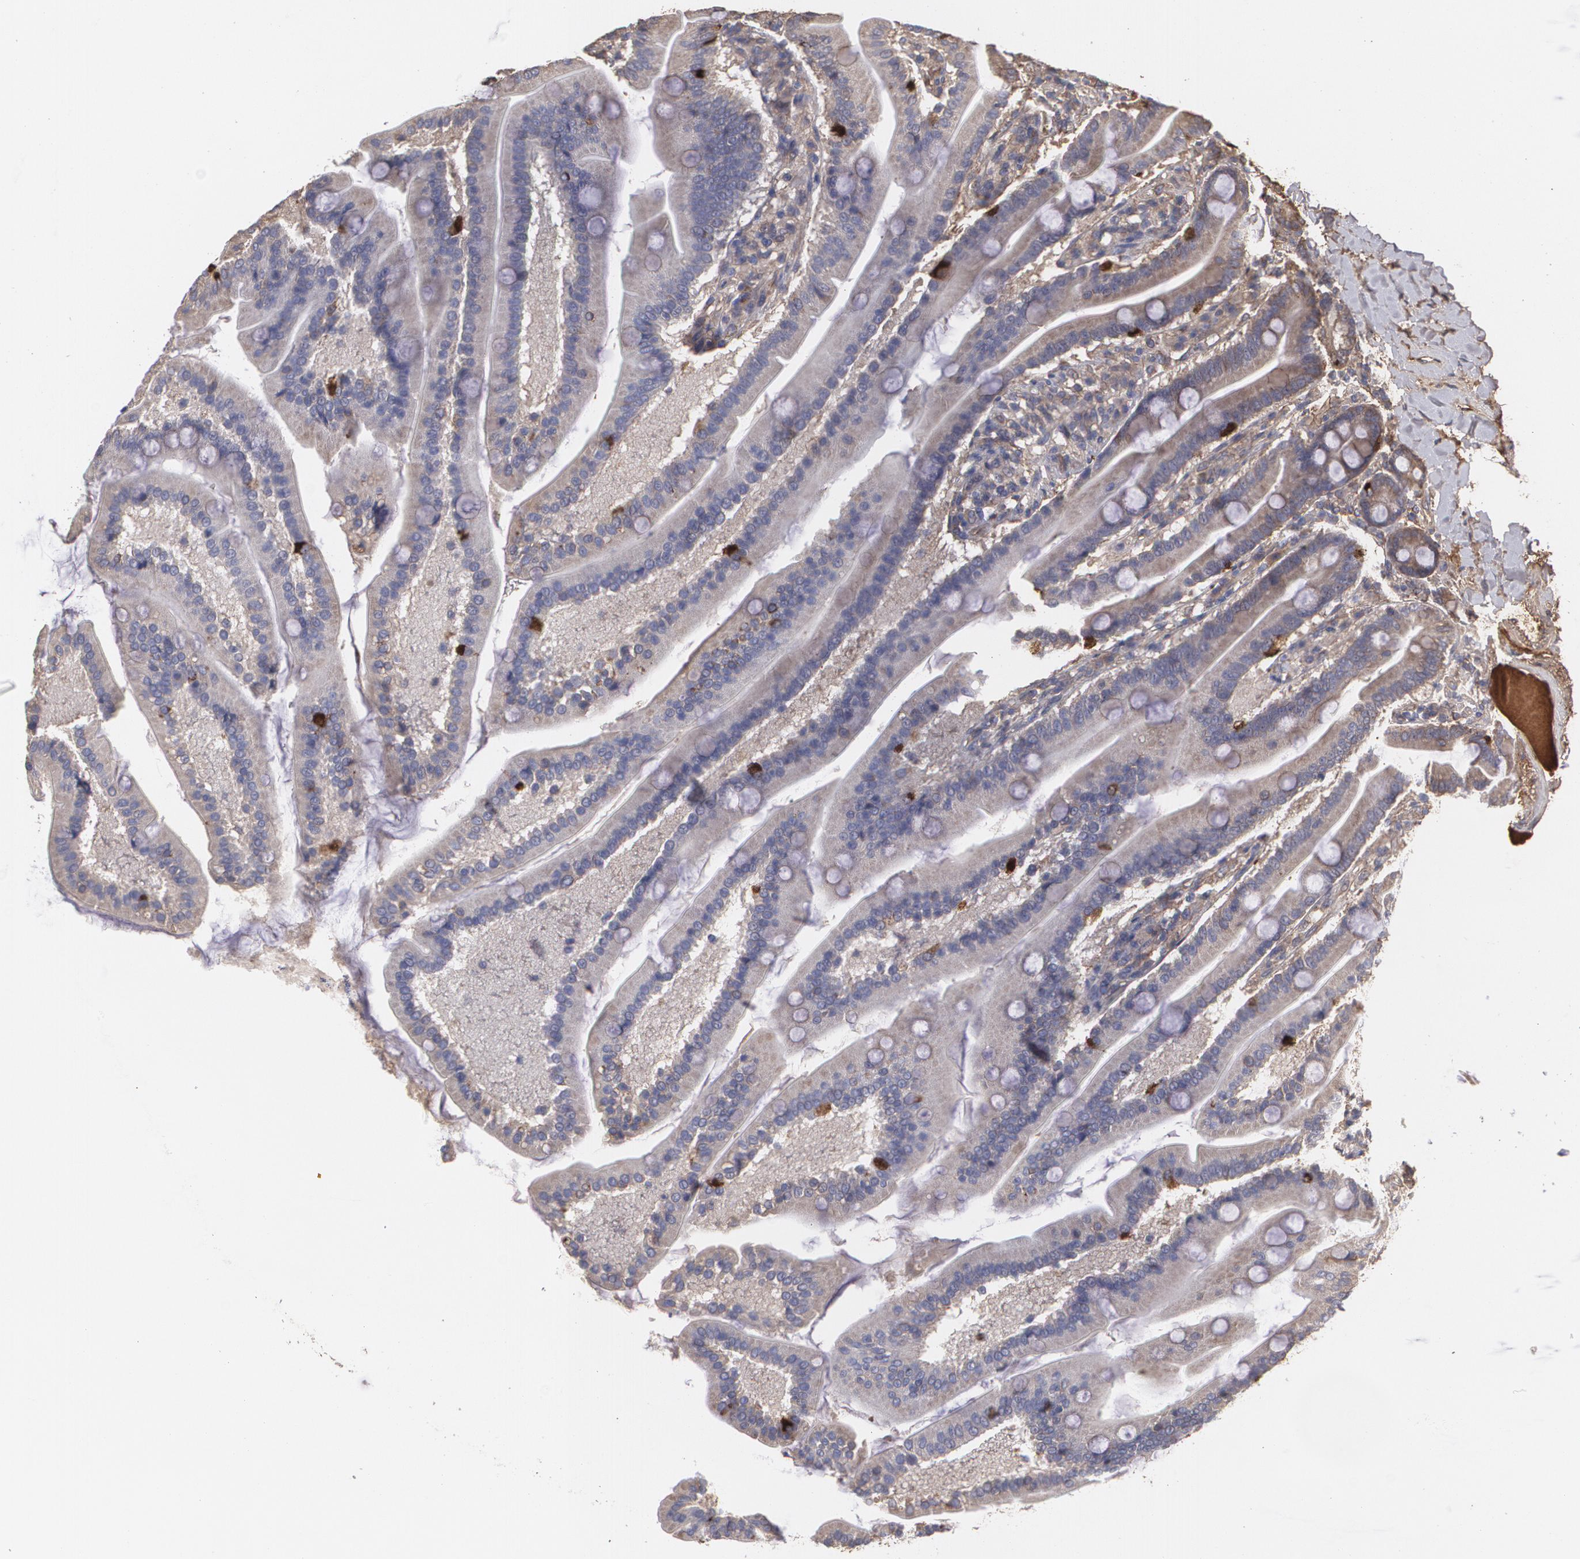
{"staining": {"intensity": "weak", "quantity": ">75%", "location": "cytoplasmic/membranous"}, "tissue": "duodenum", "cell_type": "Glandular cells", "image_type": "normal", "snomed": [{"axis": "morphology", "description": "Normal tissue, NOS"}, {"axis": "topography", "description": "Duodenum"}], "caption": "This image reveals immunohistochemistry (IHC) staining of unremarkable human duodenum, with low weak cytoplasmic/membranous expression in about >75% of glandular cells.", "gene": "PON1", "patient": {"sex": "female", "age": 64}}